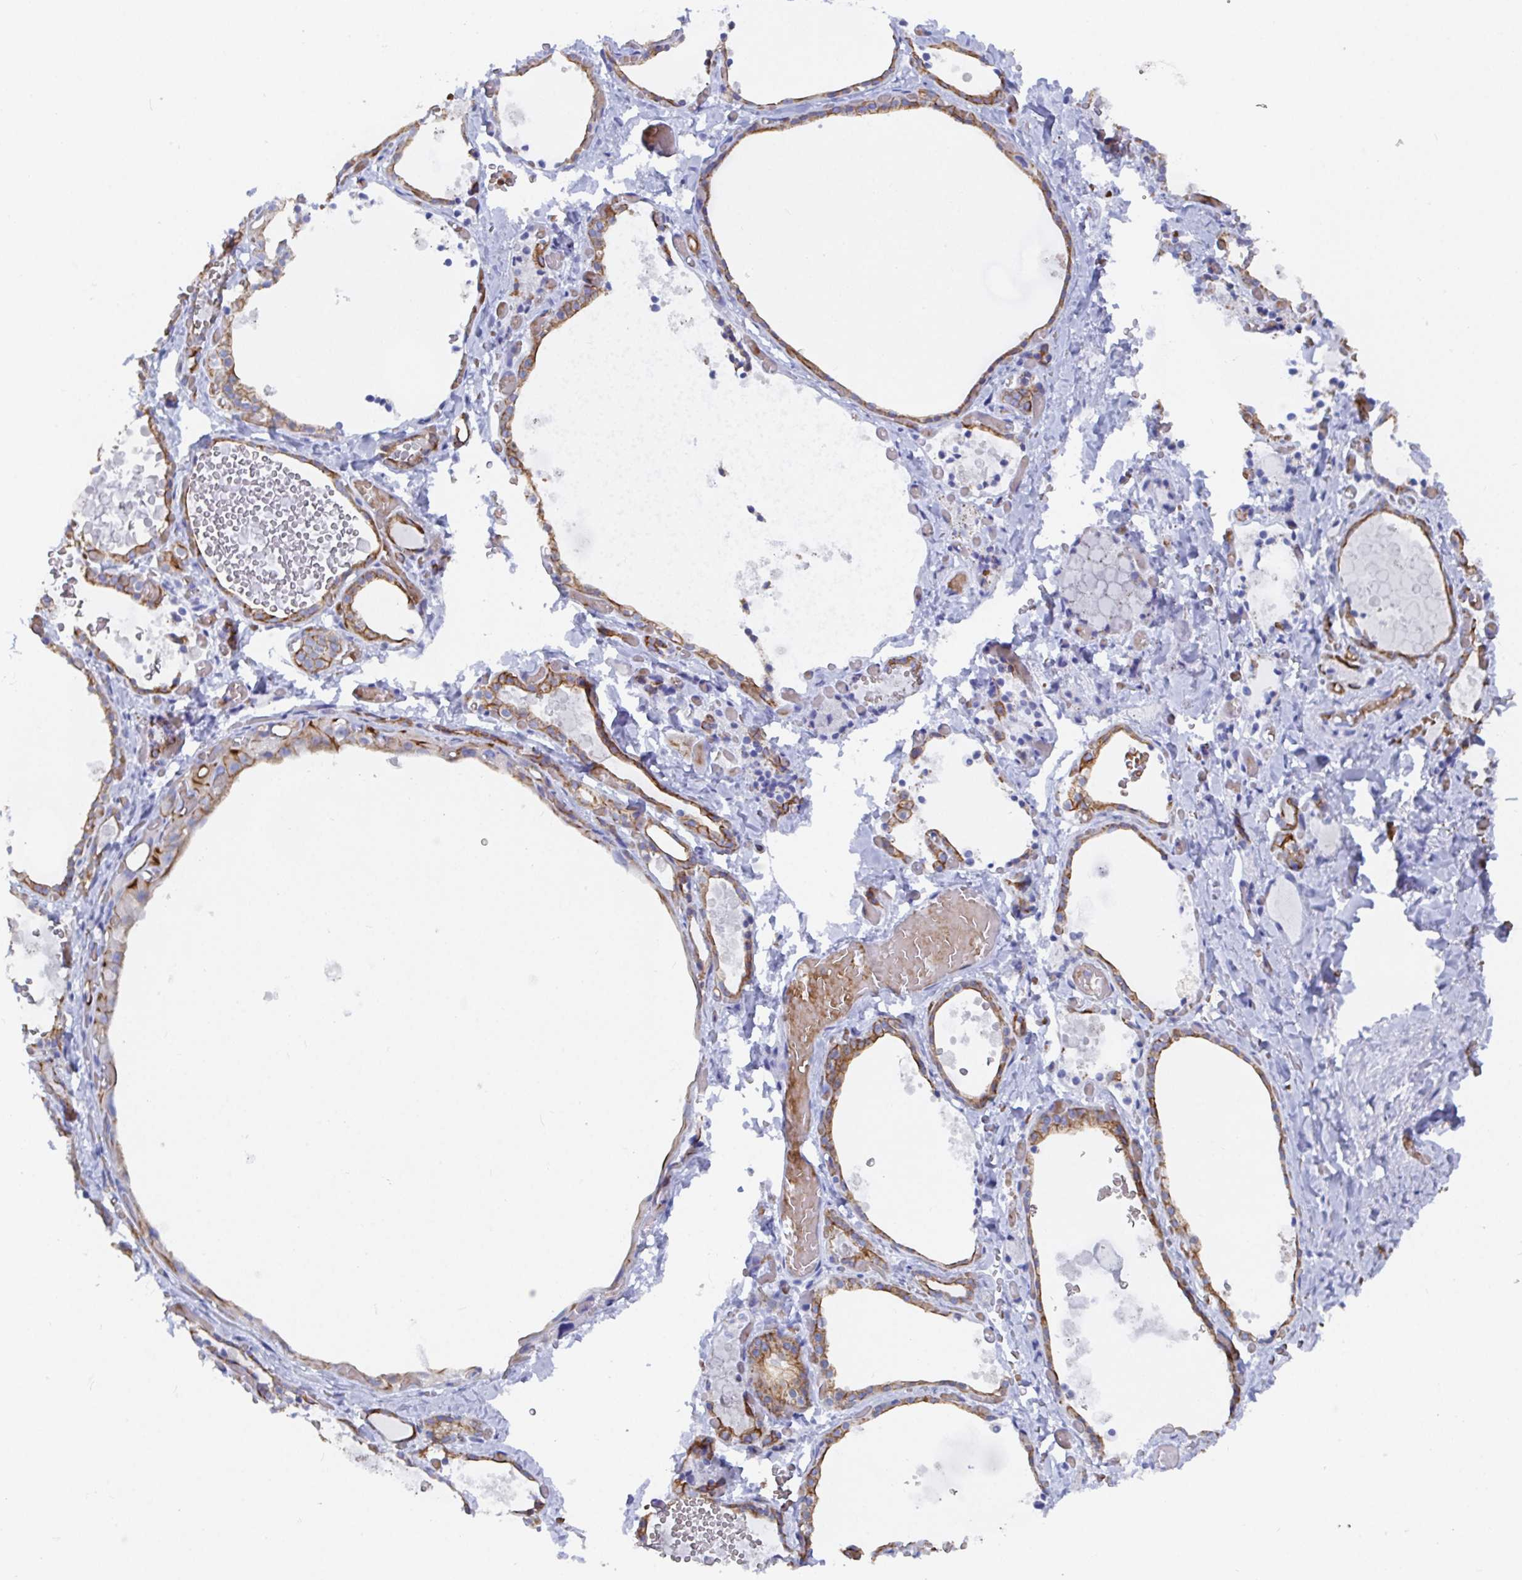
{"staining": {"intensity": "moderate", "quantity": "25%-75%", "location": "cytoplasmic/membranous"}, "tissue": "thyroid gland", "cell_type": "Glandular cells", "image_type": "normal", "snomed": [{"axis": "morphology", "description": "Normal tissue, NOS"}, {"axis": "topography", "description": "Thyroid gland"}], "caption": "IHC image of normal thyroid gland: thyroid gland stained using IHC reveals medium levels of moderate protein expression localized specifically in the cytoplasmic/membranous of glandular cells, appearing as a cytoplasmic/membranous brown color.", "gene": "CLDN8", "patient": {"sex": "female", "age": 56}}